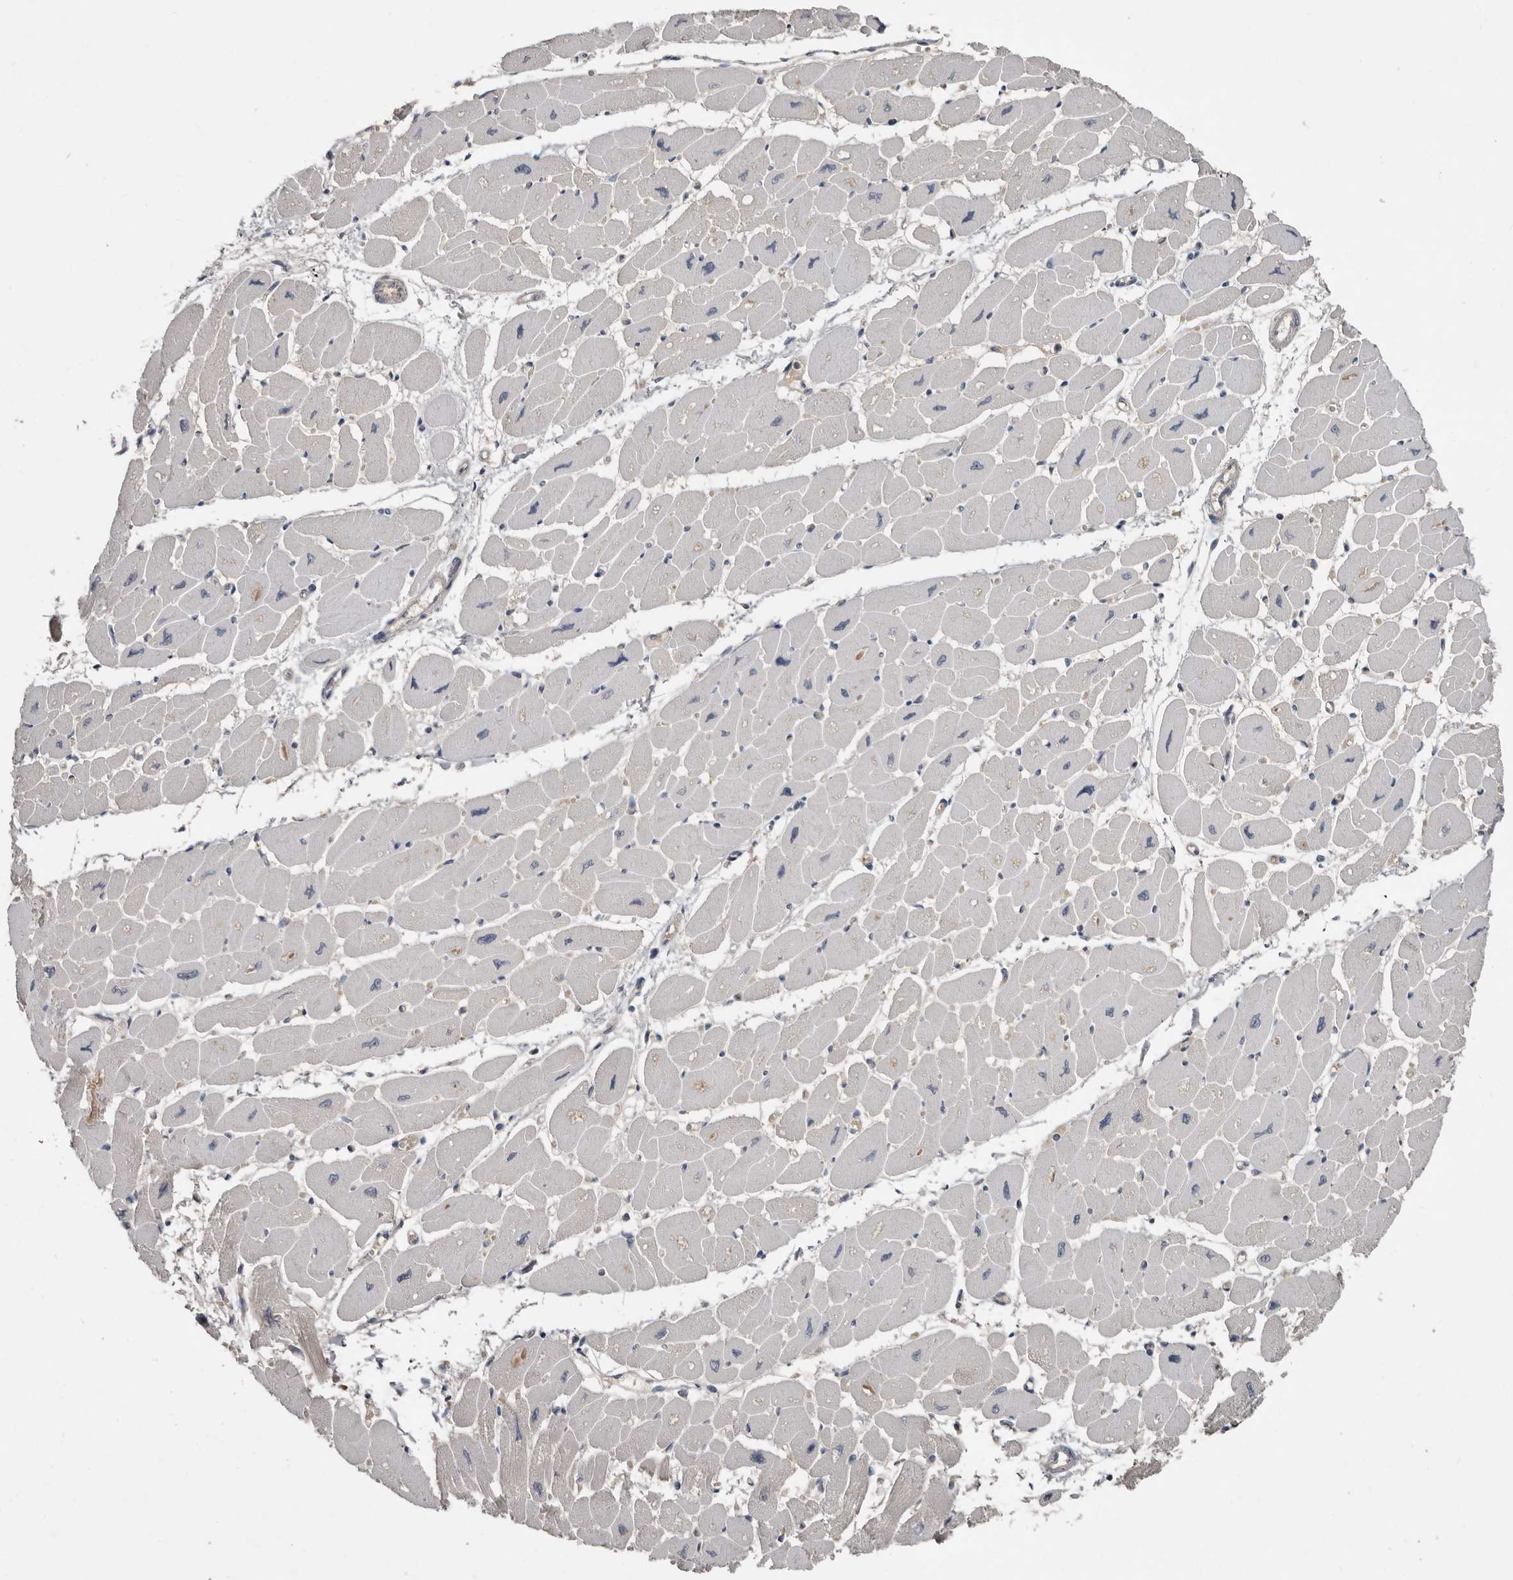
{"staining": {"intensity": "negative", "quantity": "none", "location": "none"}, "tissue": "heart muscle", "cell_type": "Cardiomyocytes", "image_type": "normal", "snomed": [{"axis": "morphology", "description": "Normal tissue, NOS"}, {"axis": "topography", "description": "Heart"}], "caption": "Histopathology image shows no protein positivity in cardiomyocytes of unremarkable heart muscle. (Stains: DAB immunohistochemistry with hematoxylin counter stain, Microscopy: brightfield microscopy at high magnification).", "gene": "RBKS", "patient": {"sex": "female", "age": 54}}